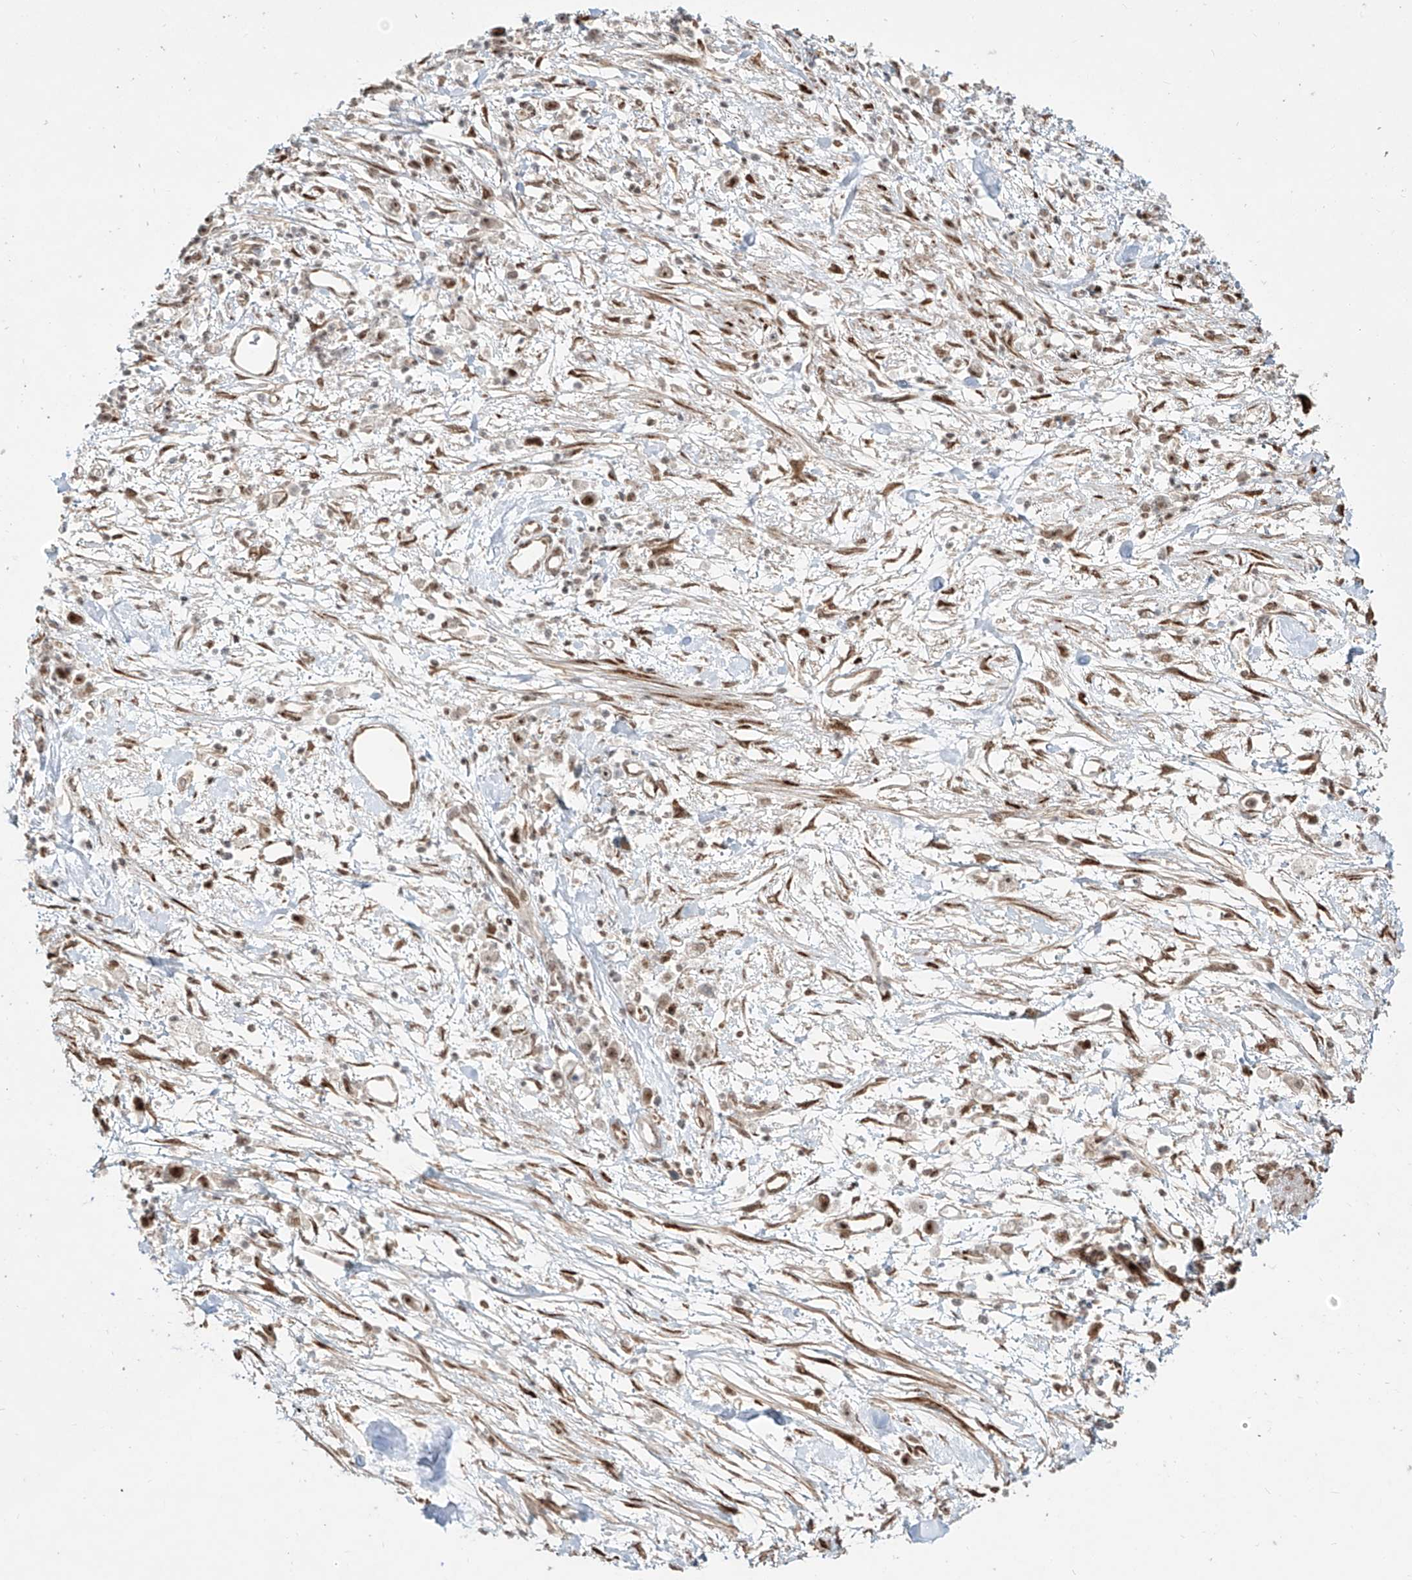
{"staining": {"intensity": "moderate", "quantity": ">75%", "location": "nuclear"}, "tissue": "stomach cancer", "cell_type": "Tumor cells", "image_type": "cancer", "snomed": [{"axis": "morphology", "description": "Adenocarcinoma, NOS"}, {"axis": "topography", "description": "Stomach"}], "caption": "Immunohistochemical staining of stomach adenocarcinoma exhibits medium levels of moderate nuclear protein expression in approximately >75% of tumor cells.", "gene": "ZNF710", "patient": {"sex": "female", "age": 59}}